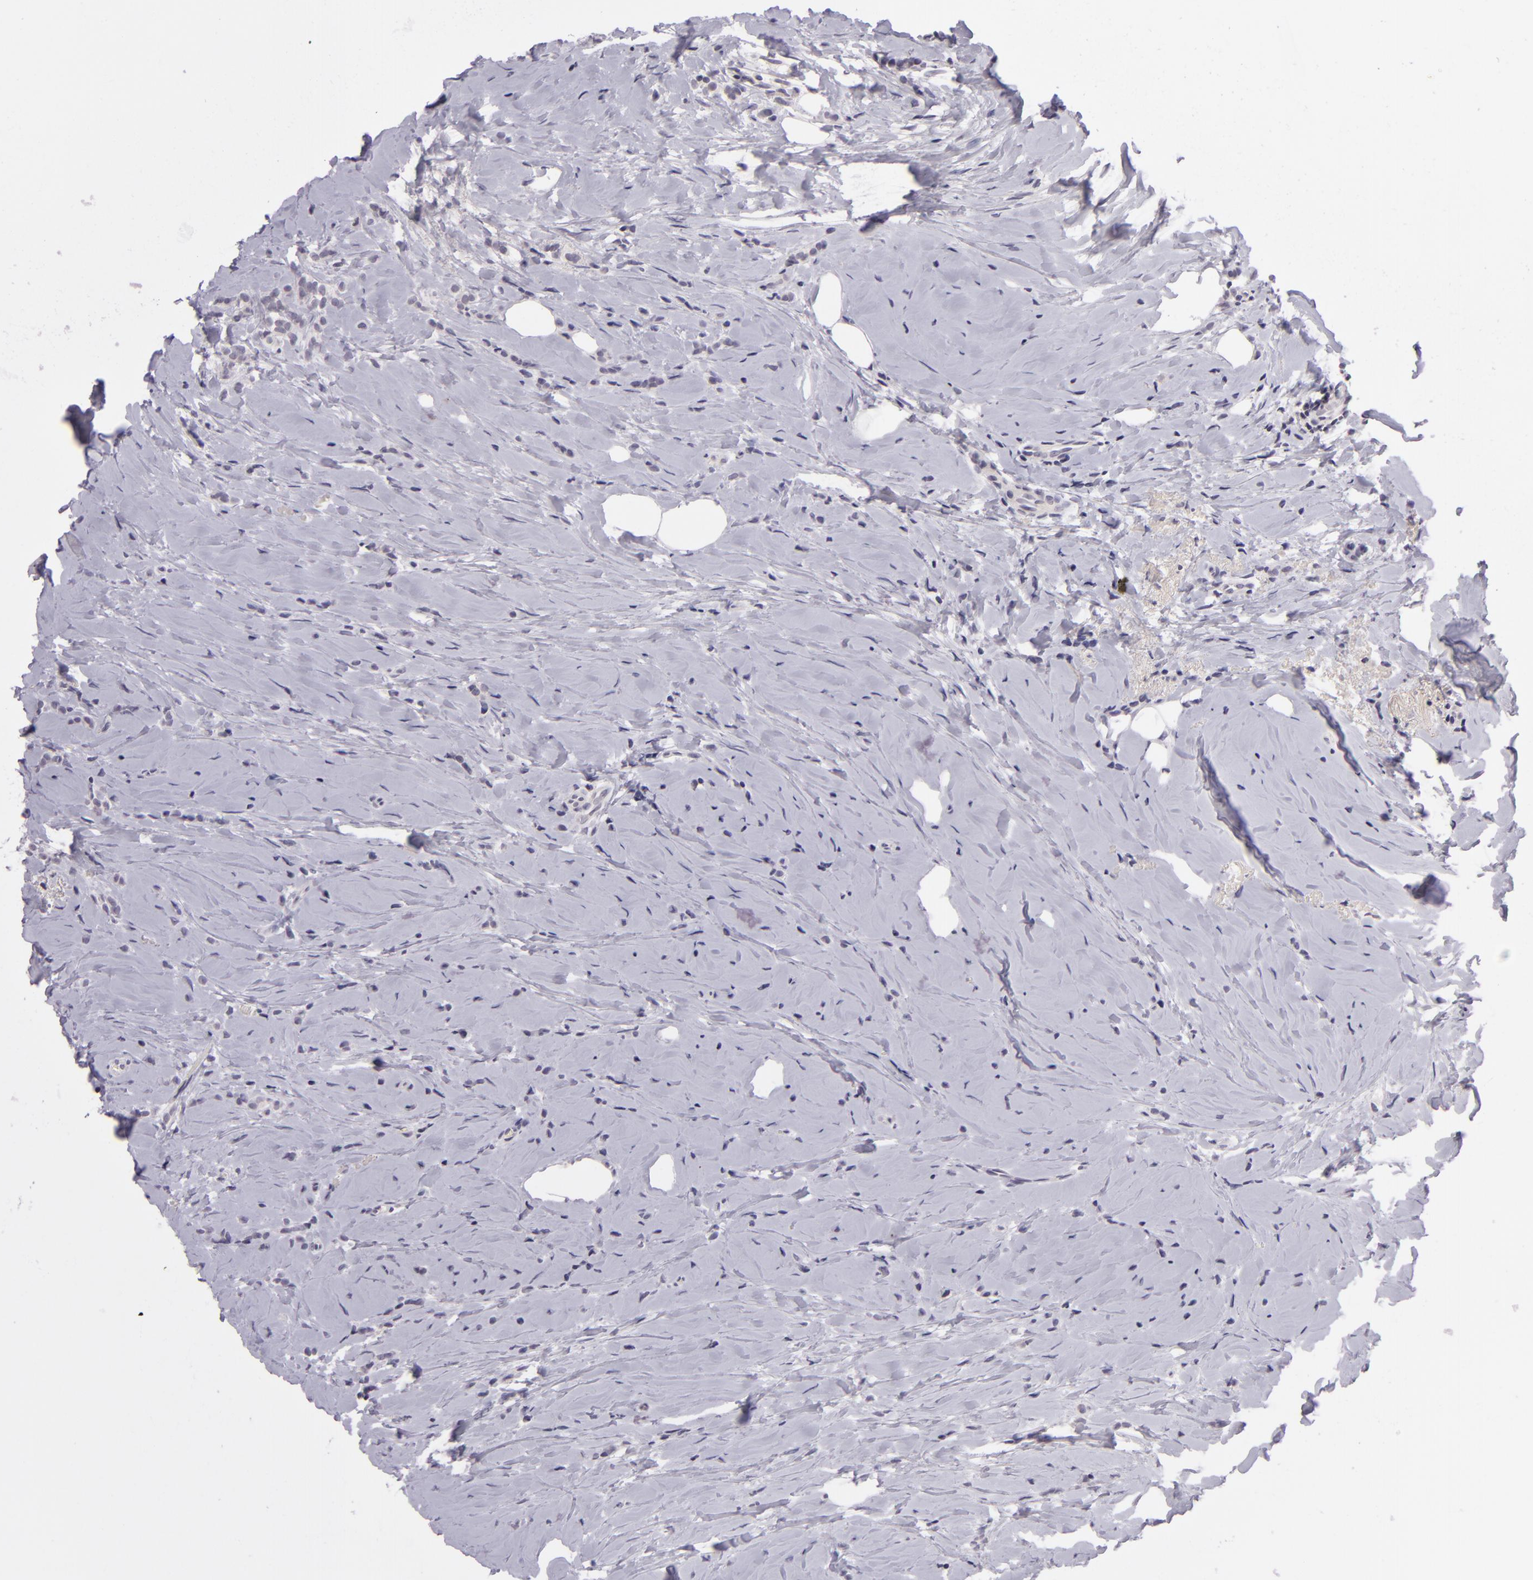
{"staining": {"intensity": "negative", "quantity": "none", "location": "none"}, "tissue": "breast cancer", "cell_type": "Tumor cells", "image_type": "cancer", "snomed": [{"axis": "morphology", "description": "Lobular carcinoma"}, {"axis": "topography", "description": "Breast"}], "caption": "The micrograph exhibits no staining of tumor cells in breast cancer.", "gene": "DAG1", "patient": {"sex": "female", "age": 64}}